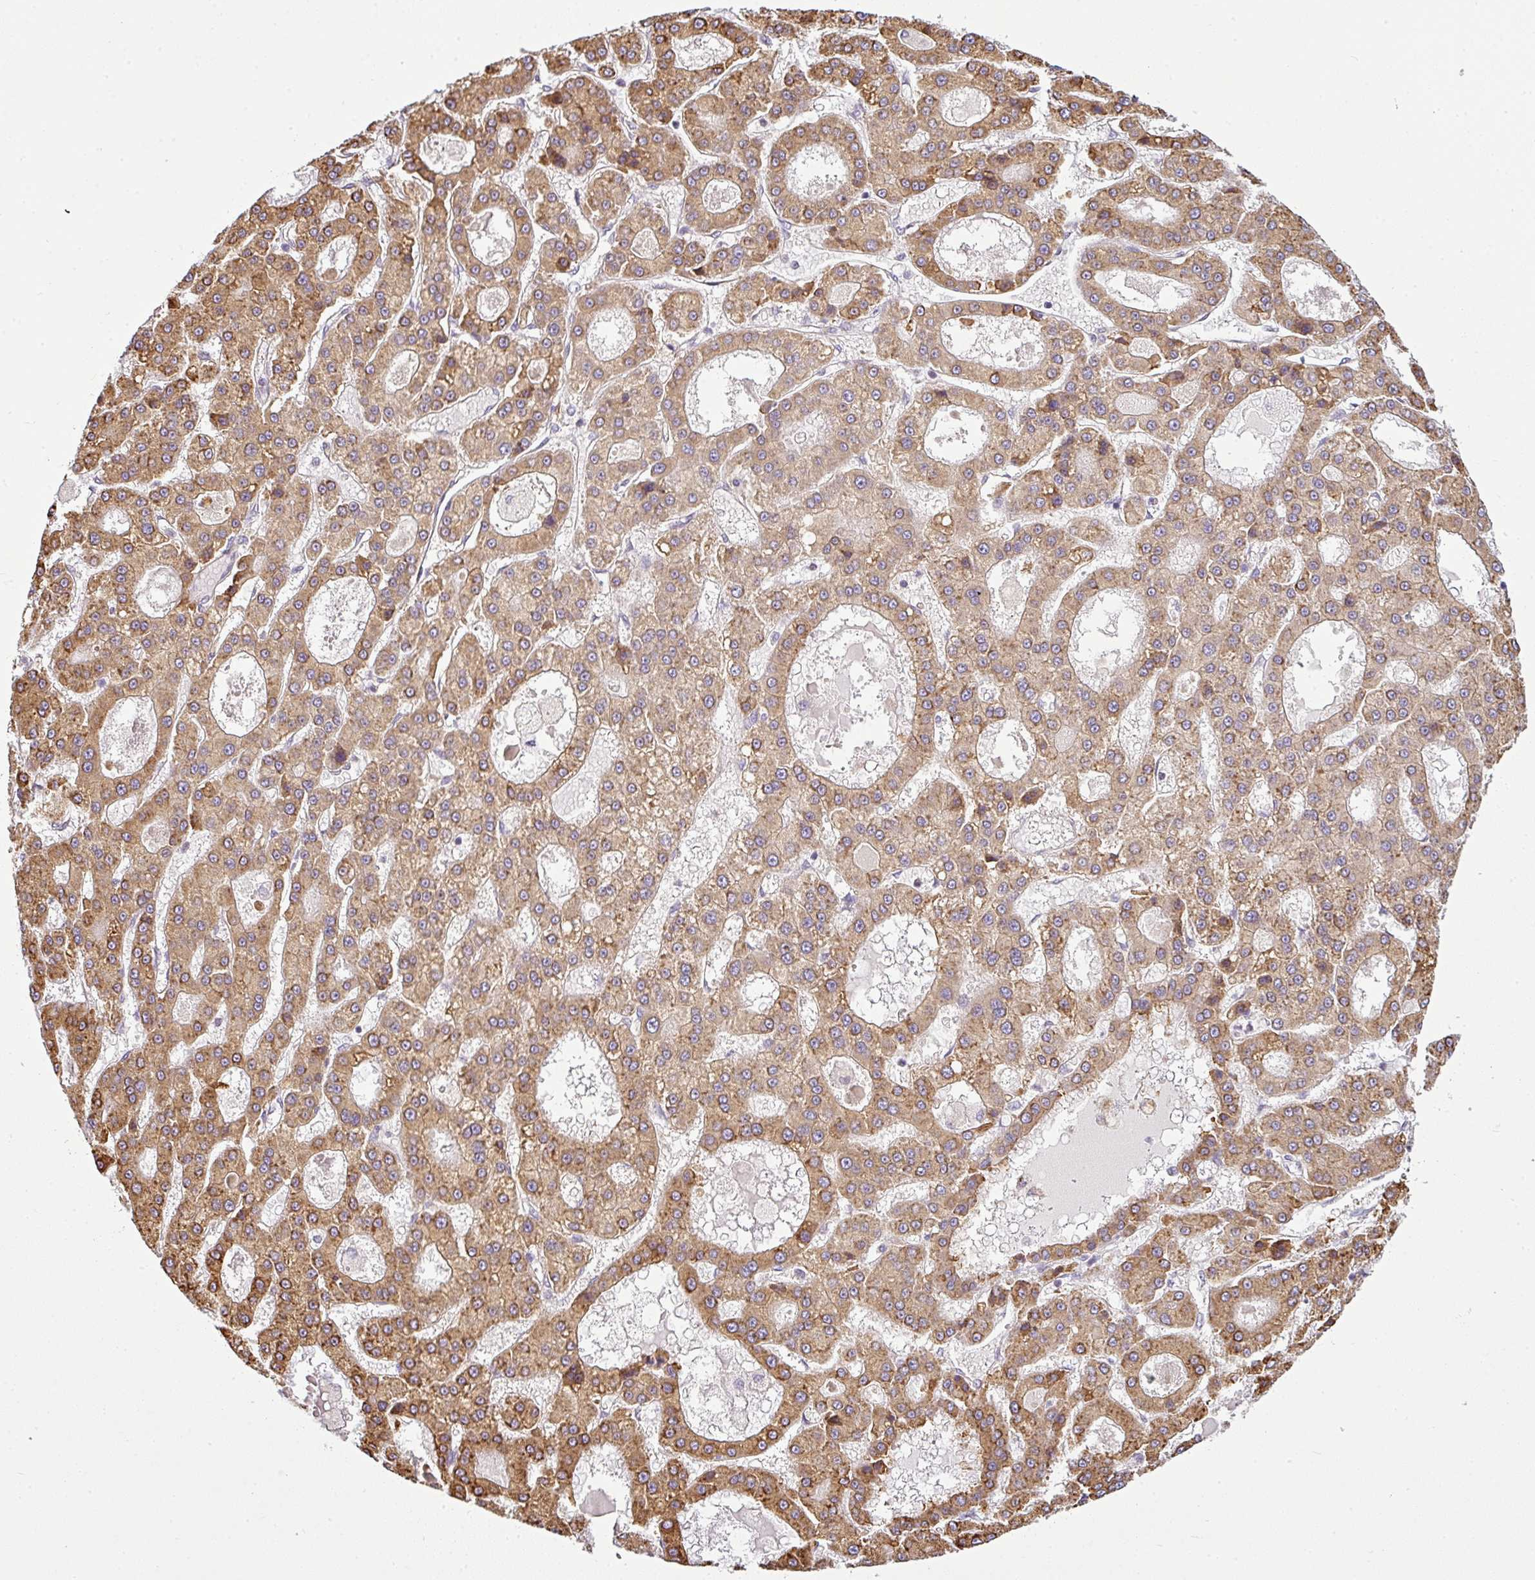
{"staining": {"intensity": "moderate", "quantity": ">75%", "location": "cytoplasmic/membranous"}, "tissue": "liver cancer", "cell_type": "Tumor cells", "image_type": "cancer", "snomed": [{"axis": "morphology", "description": "Carcinoma, Hepatocellular, NOS"}, {"axis": "topography", "description": "Liver"}], "caption": "This micrograph exhibits immunohistochemistry (IHC) staining of human liver cancer, with medium moderate cytoplasmic/membranous positivity in about >75% of tumor cells.", "gene": "ANKRD18A", "patient": {"sex": "male", "age": 70}}